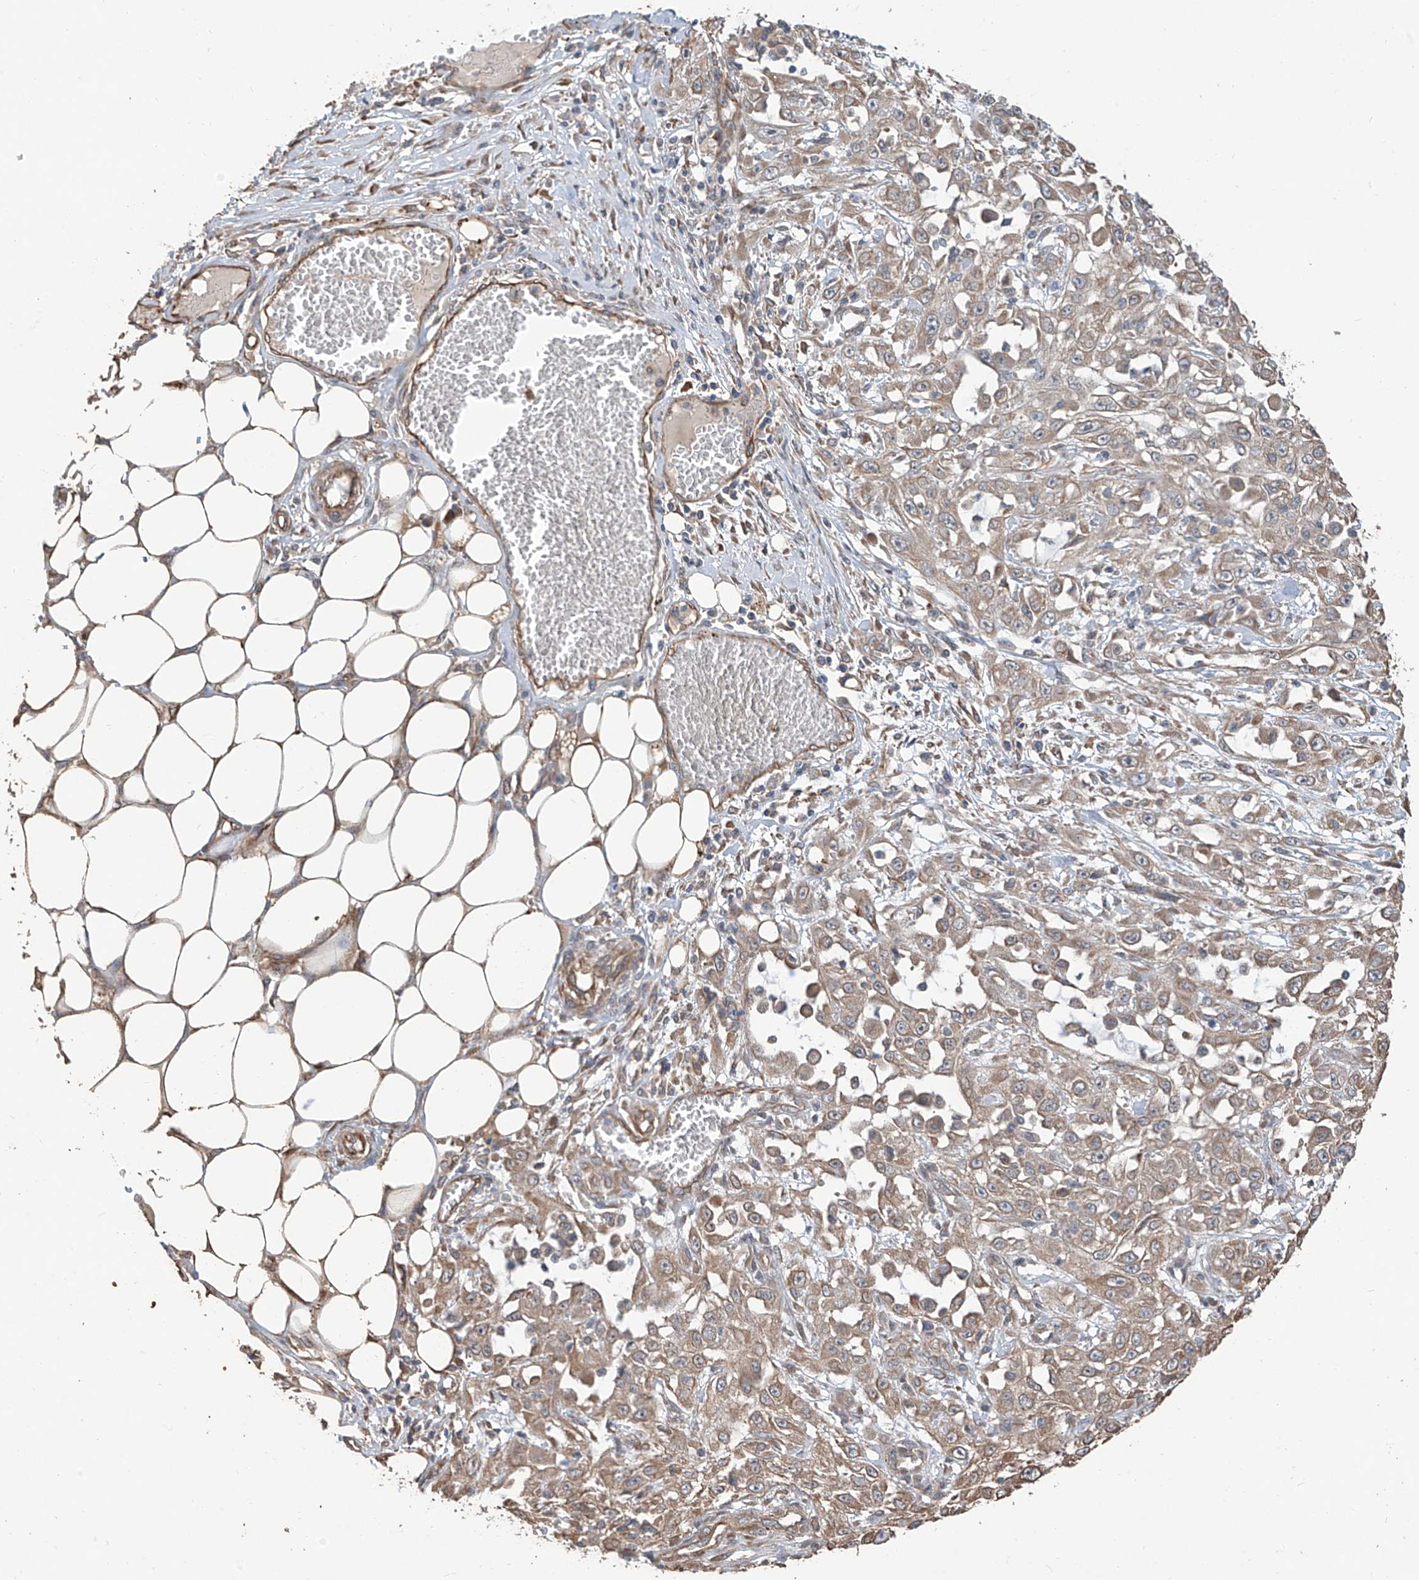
{"staining": {"intensity": "moderate", "quantity": "25%-75%", "location": "cytoplasmic/membranous"}, "tissue": "skin cancer", "cell_type": "Tumor cells", "image_type": "cancer", "snomed": [{"axis": "morphology", "description": "Squamous cell carcinoma, NOS"}, {"axis": "morphology", "description": "Squamous cell carcinoma, metastatic, NOS"}, {"axis": "topography", "description": "Skin"}, {"axis": "topography", "description": "Lymph node"}], "caption": "Skin cancer tissue demonstrates moderate cytoplasmic/membranous staining in about 25%-75% of tumor cells", "gene": "AGBL5", "patient": {"sex": "male", "age": 75}}